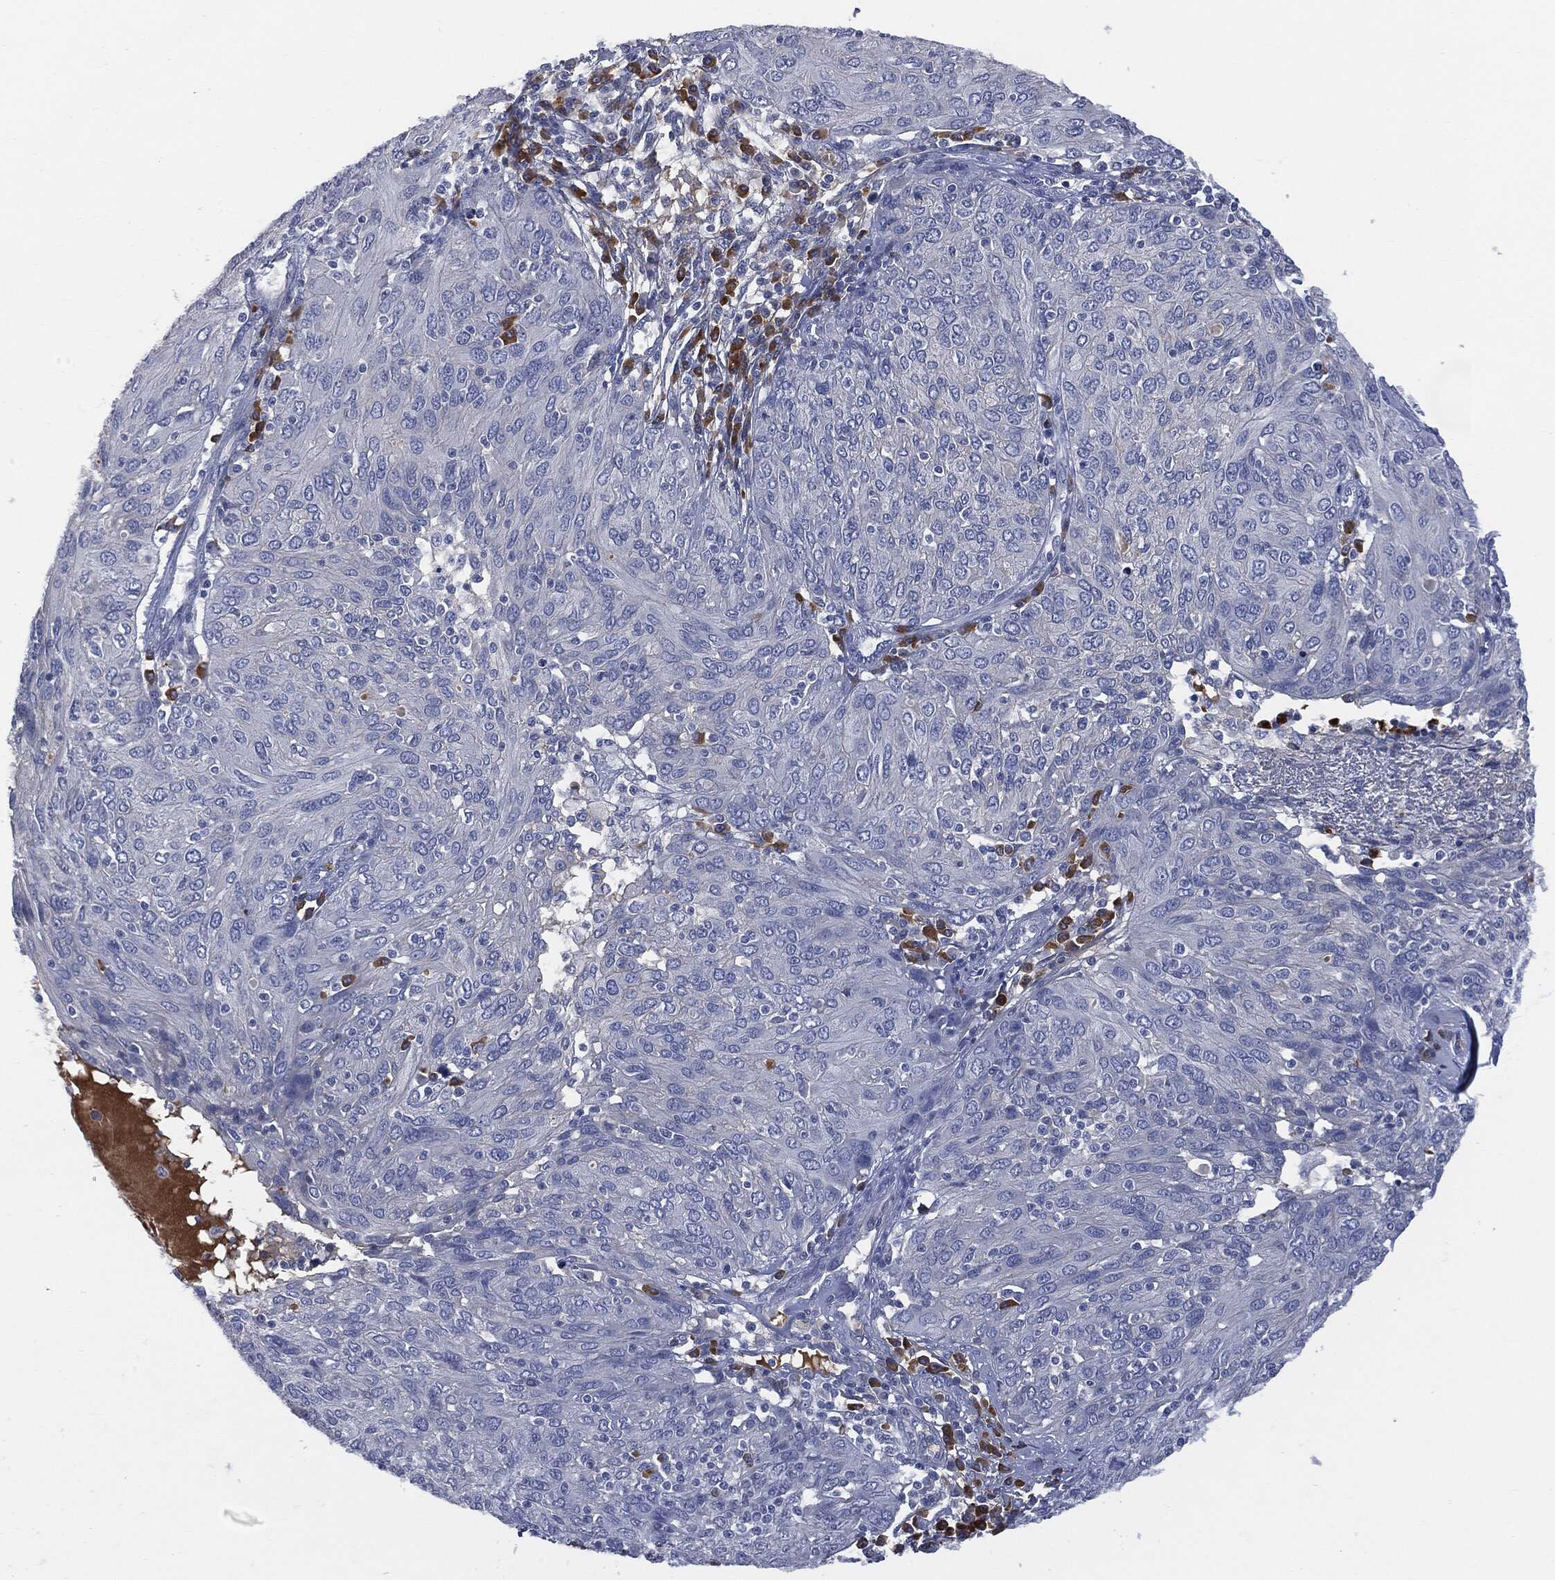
{"staining": {"intensity": "negative", "quantity": "none", "location": "none"}, "tissue": "ovarian cancer", "cell_type": "Tumor cells", "image_type": "cancer", "snomed": [{"axis": "morphology", "description": "Carcinoma, endometroid"}, {"axis": "topography", "description": "Ovary"}], "caption": "Tumor cells show no significant protein staining in endometroid carcinoma (ovarian).", "gene": "BTK", "patient": {"sex": "female", "age": 50}}